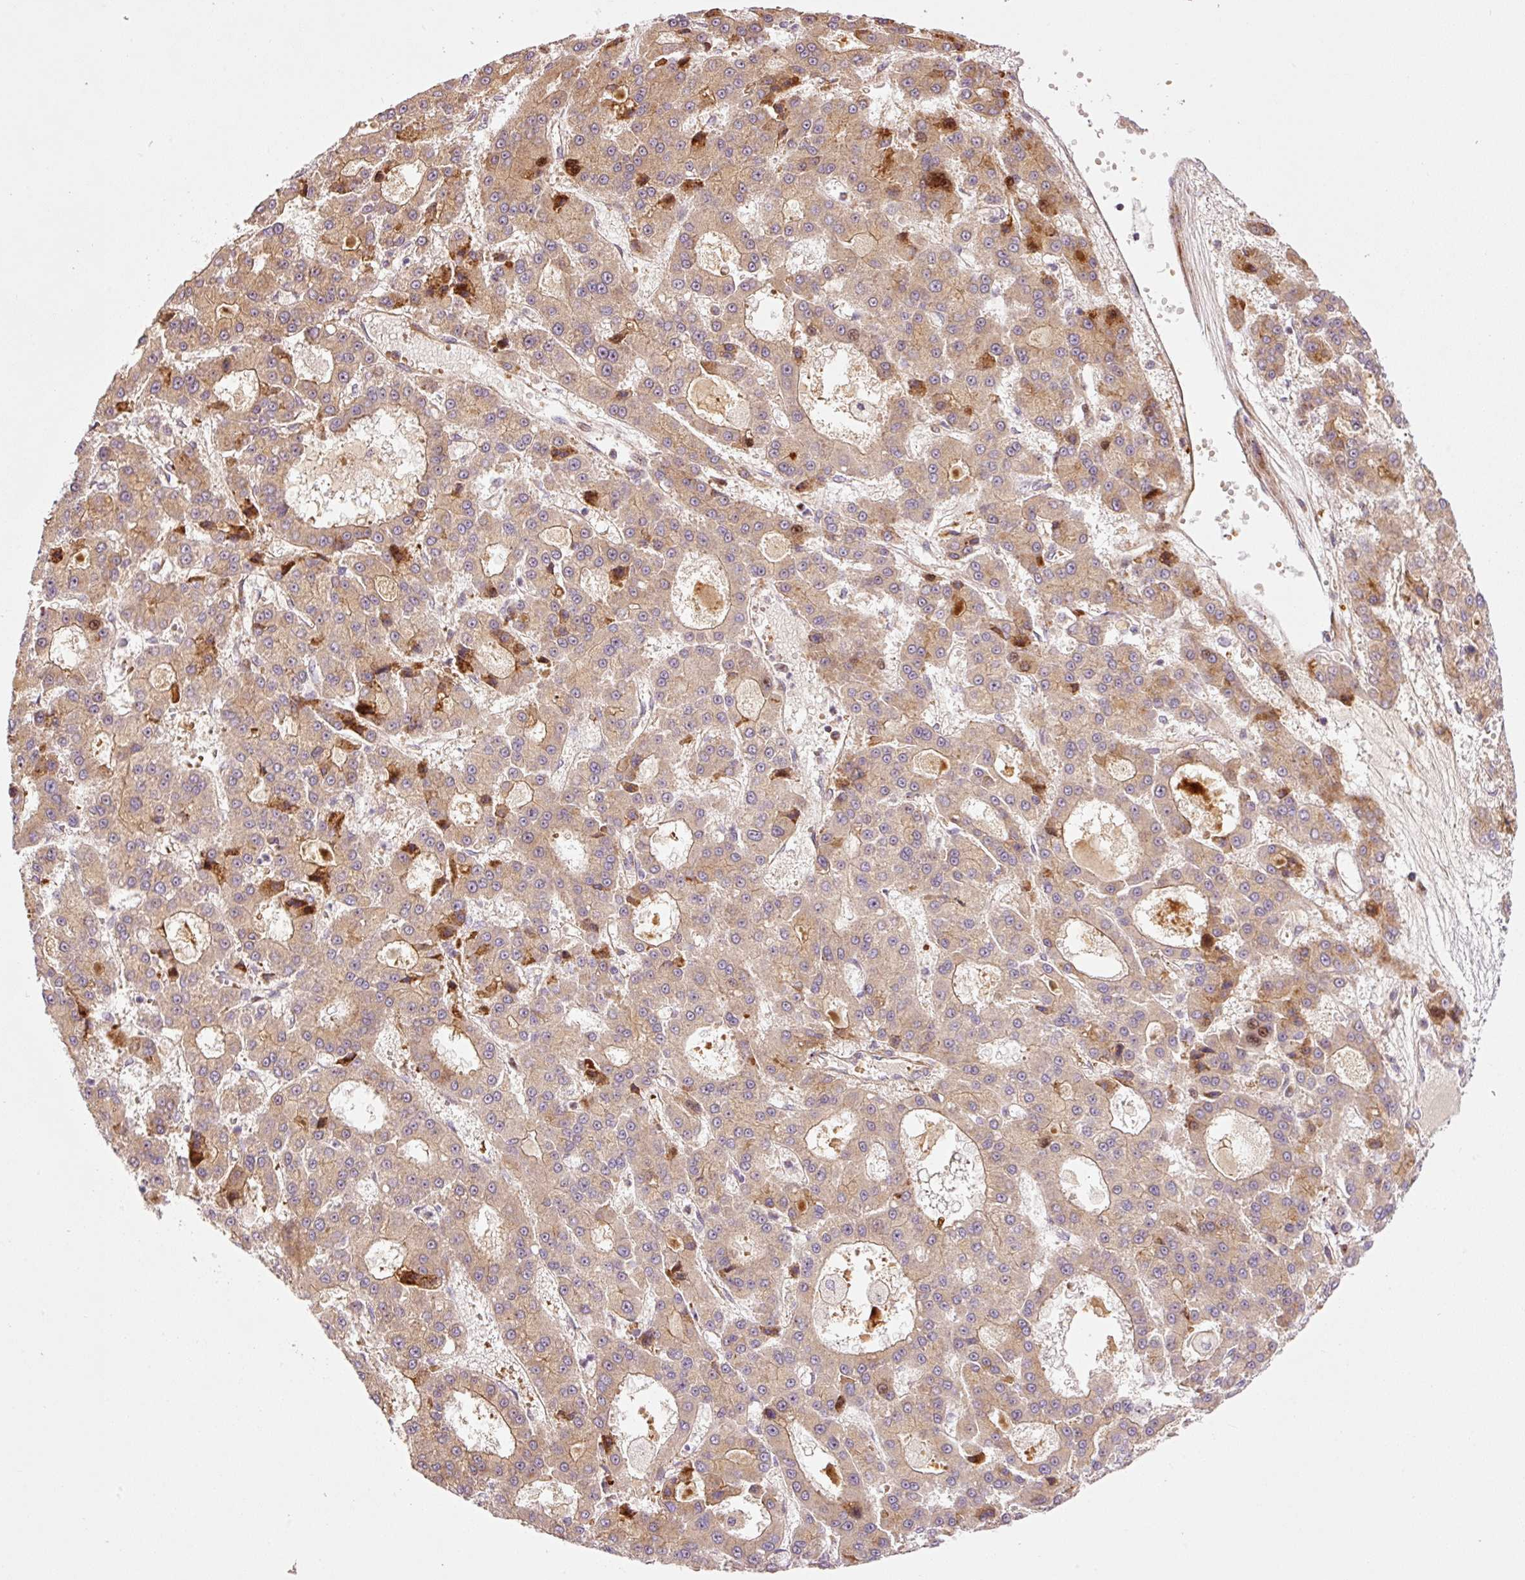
{"staining": {"intensity": "weak", "quantity": ">75%", "location": "cytoplasmic/membranous"}, "tissue": "liver cancer", "cell_type": "Tumor cells", "image_type": "cancer", "snomed": [{"axis": "morphology", "description": "Carcinoma, Hepatocellular, NOS"}, {"axis": "topography", "description": "Liver"}], "caption": "Immunohistochemical staining of human liver hepatocellular carcinoma demonstrates low levels of weak cytoplasmic/membranous positivity in approximately >75% of tumor cells.", "gene": "ANKRD20A1", "patient": {"sex": "male", "age": 70}}